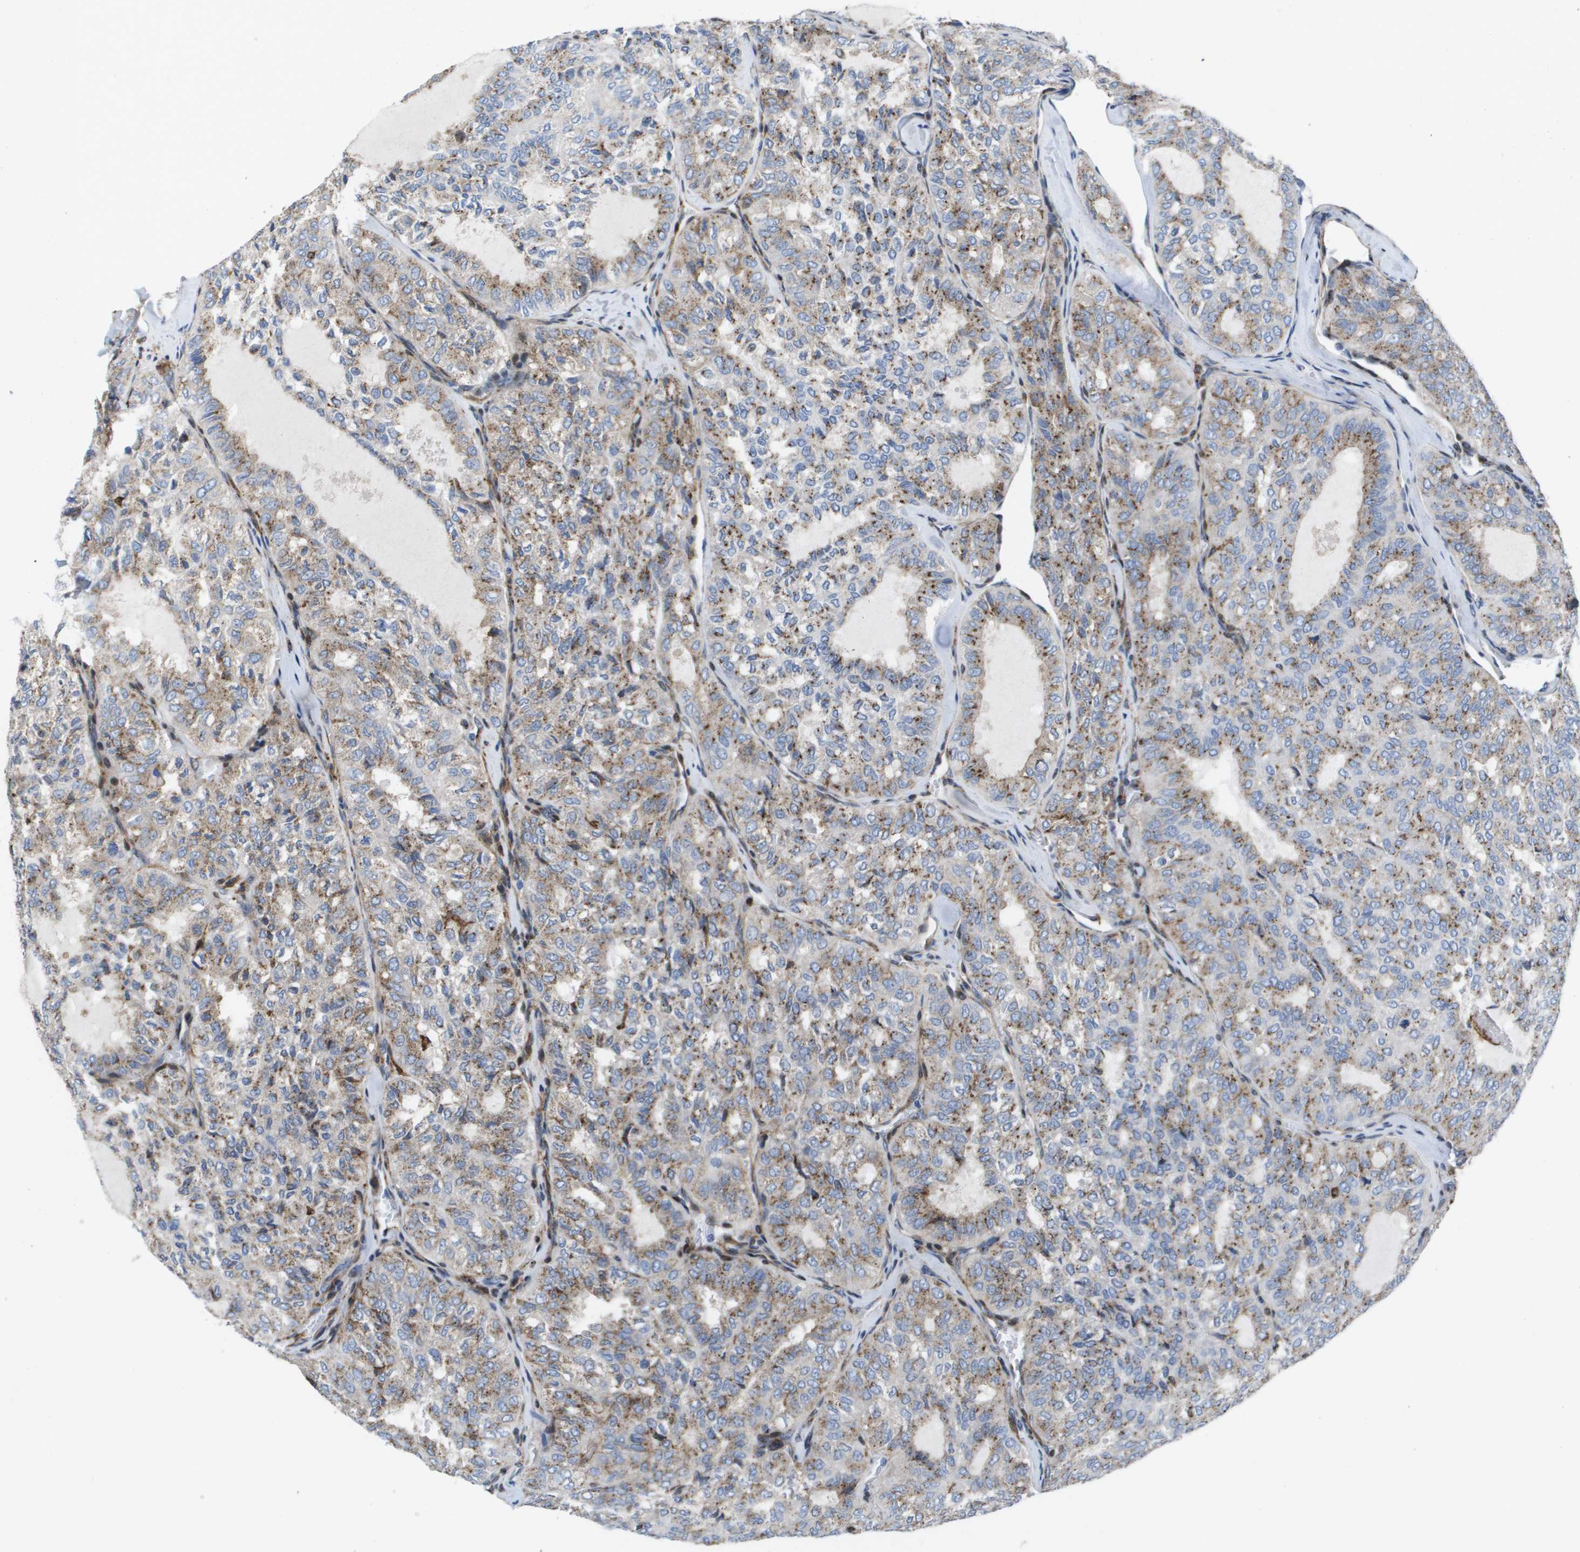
{"staining": {"intensity": "moderate", "quantity": ">75%", "location": "cytoplasmic/membranous"}, "tissue": "thyroid cancer", "cell_type": "Tumor cells", "image_type": "cancer", "snomed": [{"axis": "morphology", "description": "Follicular adenoma carcinoma, NOS"}, {"axis": "topography", "description": "Thyroid gland"}], "caption": "IHC of thyroid cancer (follicular adenoma carcinoma) exhibits medium levels of moderate cytoplasmic/membranous expression in approximately >75% of tumor cells. Using DAB (brown) and hematoxylin (blue) stains, captured at high magnification using brightfield microscopy.", "gene": "SLC37A2", "patient": {"sex": "male", "age": 75}}